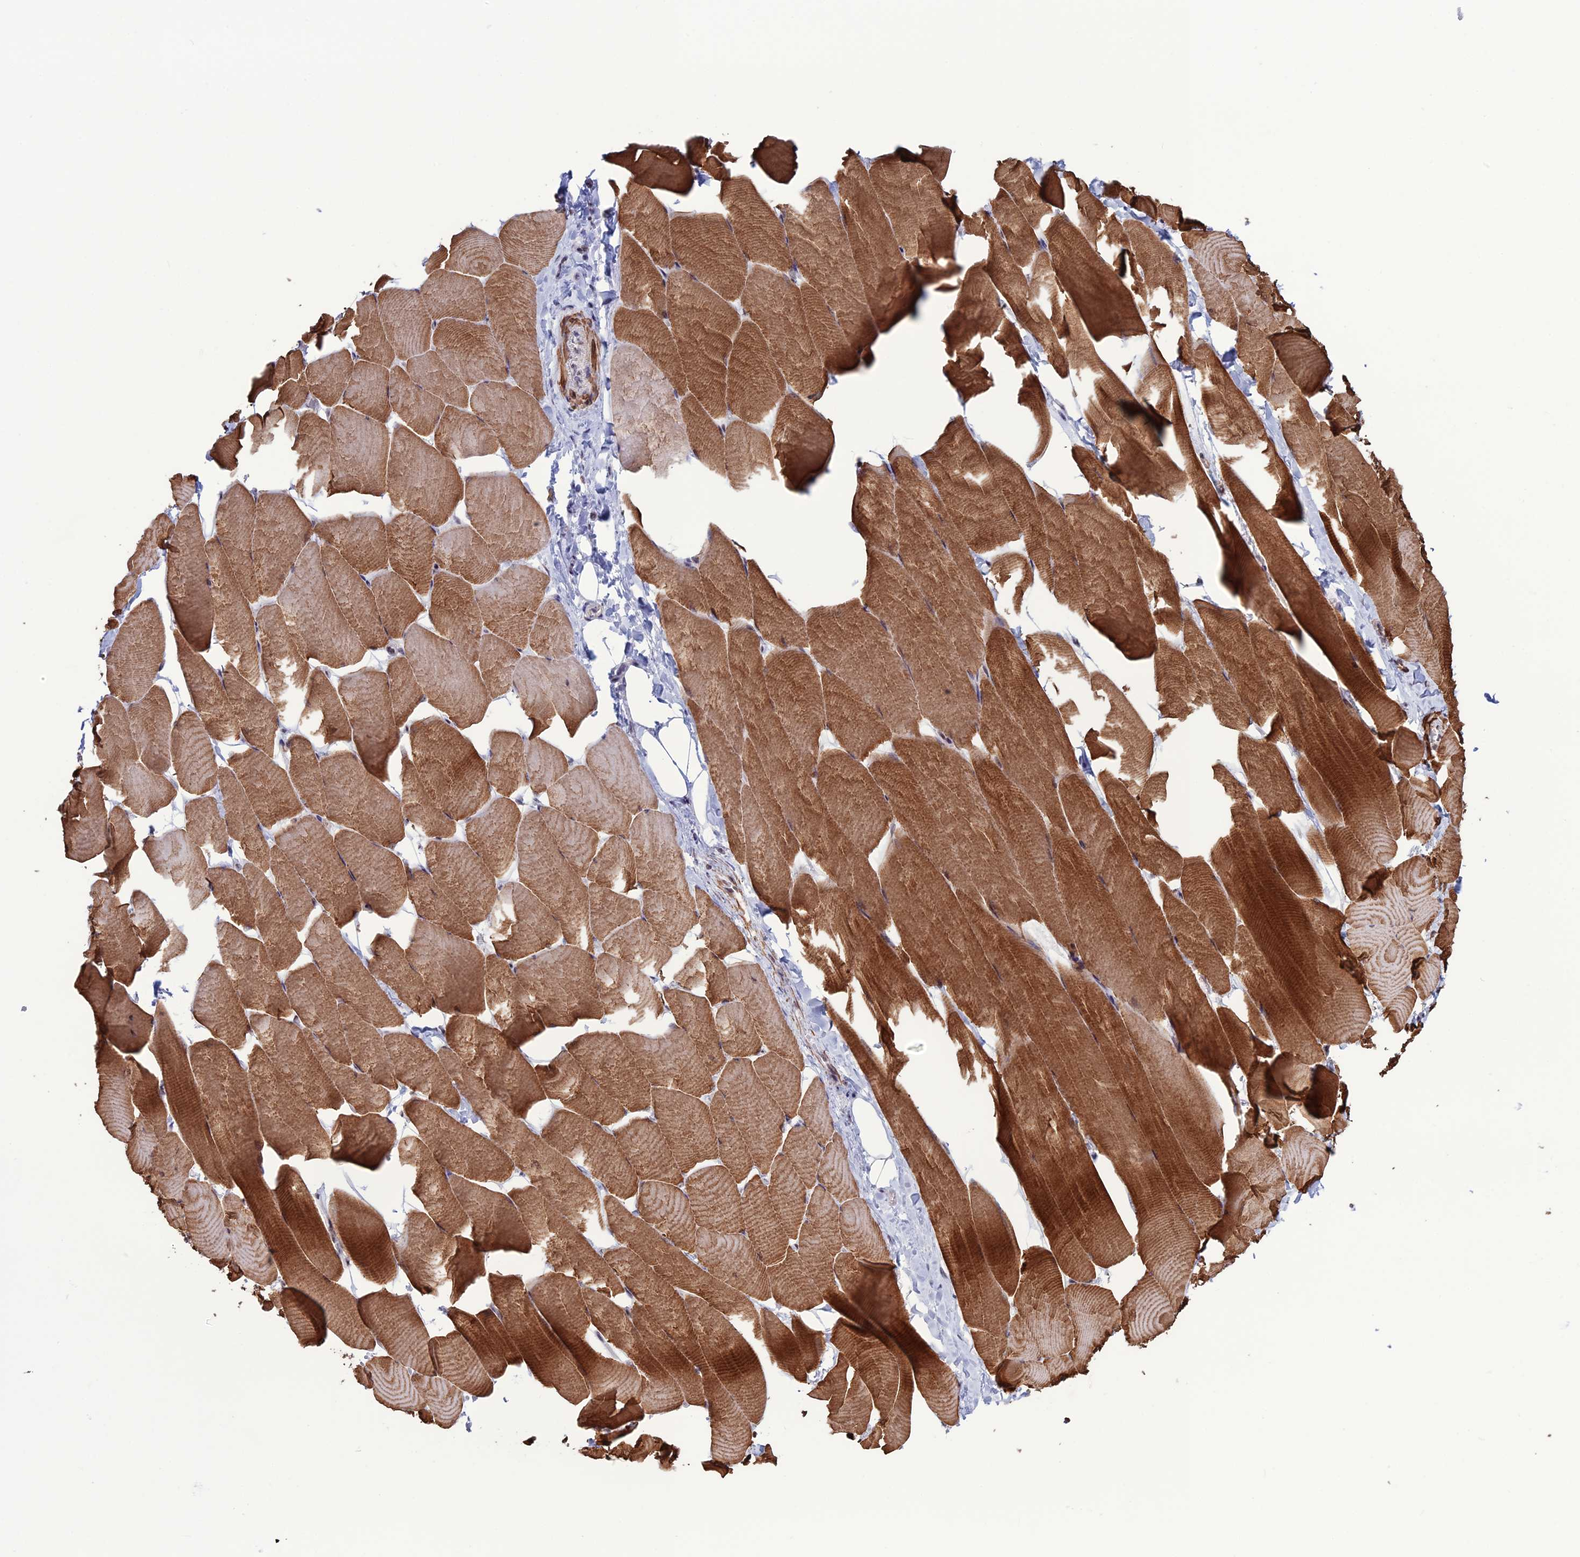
{"staining": {"intensity": "strong", "quantity": ">75%", "location": "cytoplasmic/membranous"}, "tissue": "skeletal muscle", "cell_type": "Myocytes", "image_type": "normal", "snomed": [{"axis": "morphology", "description": "Normal tissue, NOS"}, {"axis": "topography", "description": "Skeletal muscle"}], "caption": "Strong cytoplasmic/membranous staining is present in approximately >75% of myocytes in unremarkable skeletal muscle.", "gene": "U2AF1", "patient": {"sex": "male", "age": 25}}